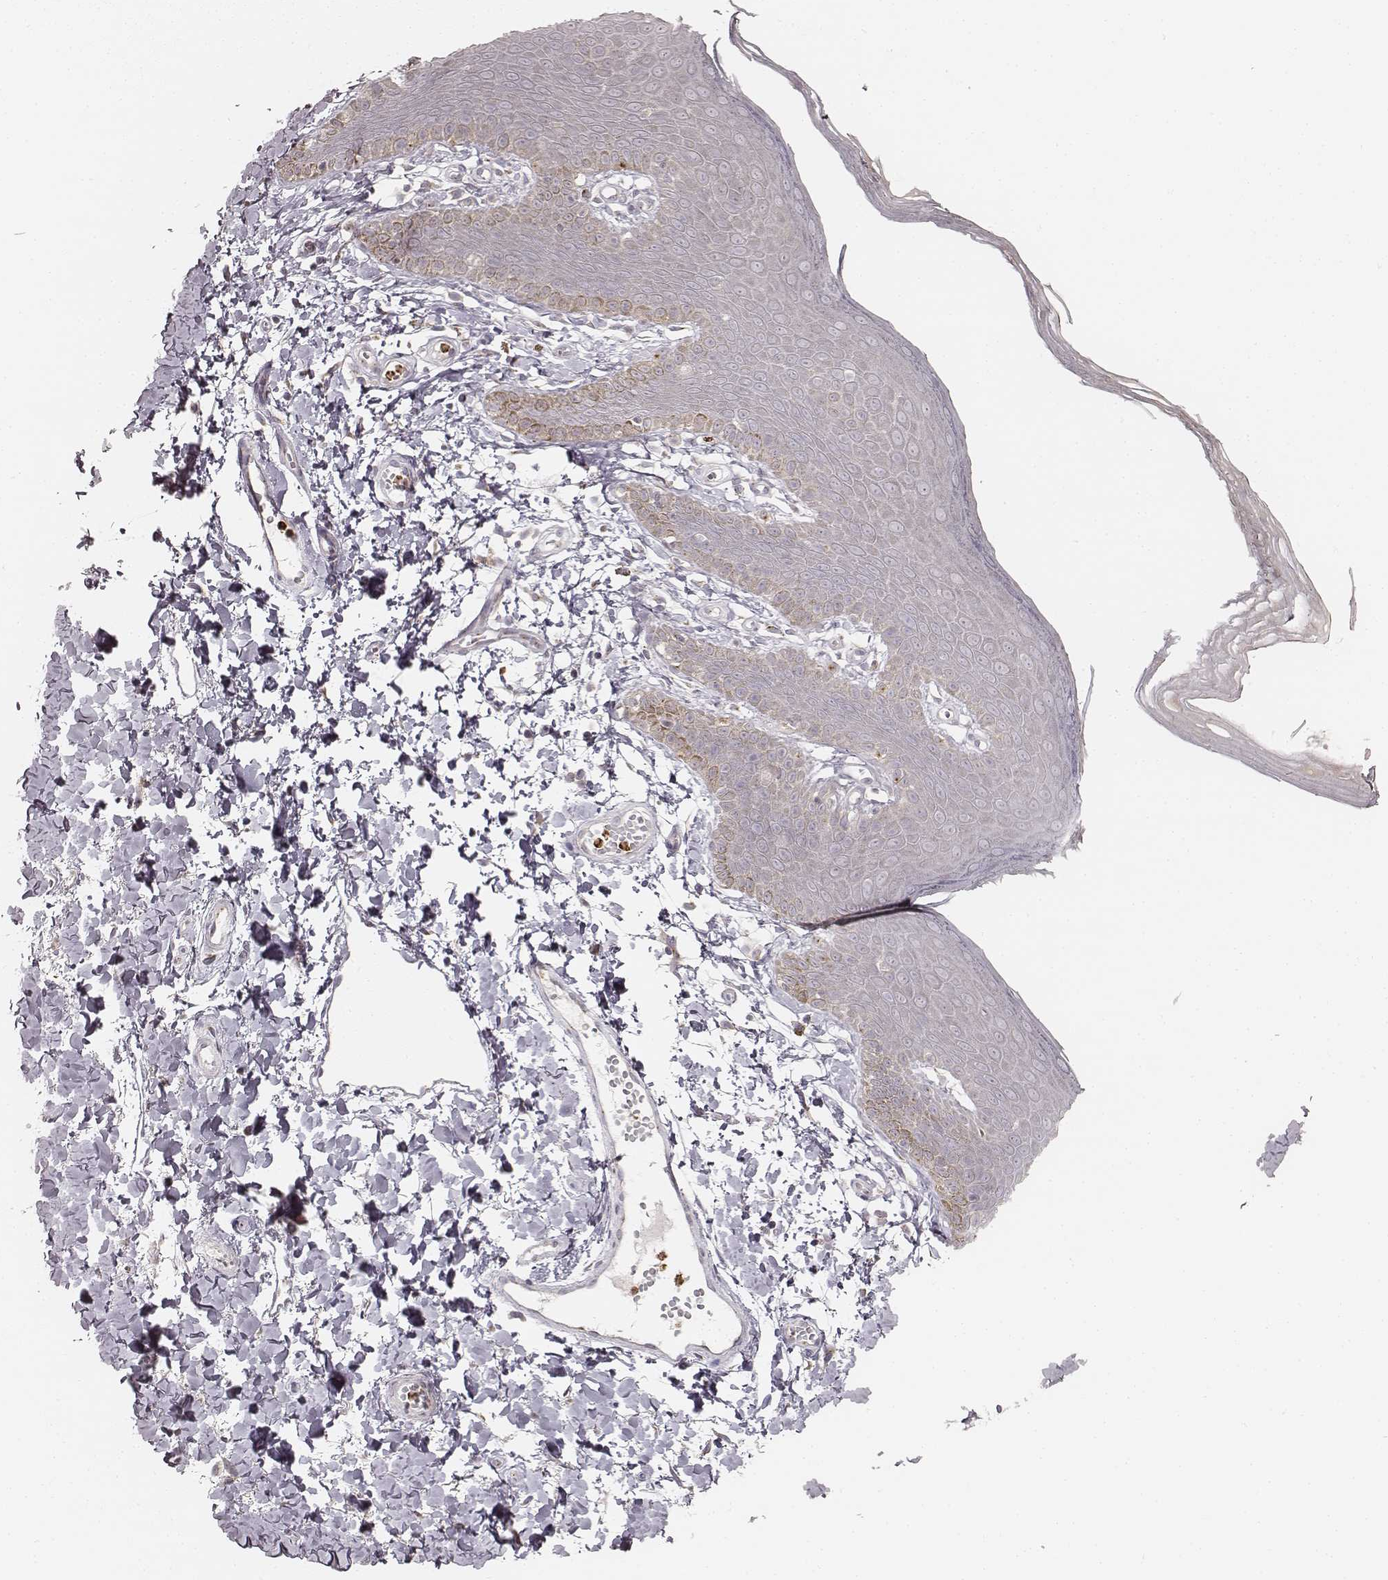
{"staining": {"intensity": "negative", "quantity": "none", "location": "none"}, "tissue": "skin", "cell_type": "Epidermal cells", "image_type": "normal", "snomed": [{"axis": "morphology", "description": "Normal tissue, NOS"}, {"axis": "topography", "description": "Anal"}], "caption": "This is an immunohistochemistry (IHC) histopathology image of unremarkable human skin. There is no positivity in epidermal cells.", "gene": "ABCA7", "patient": {"sex": "male", "age": 53}}